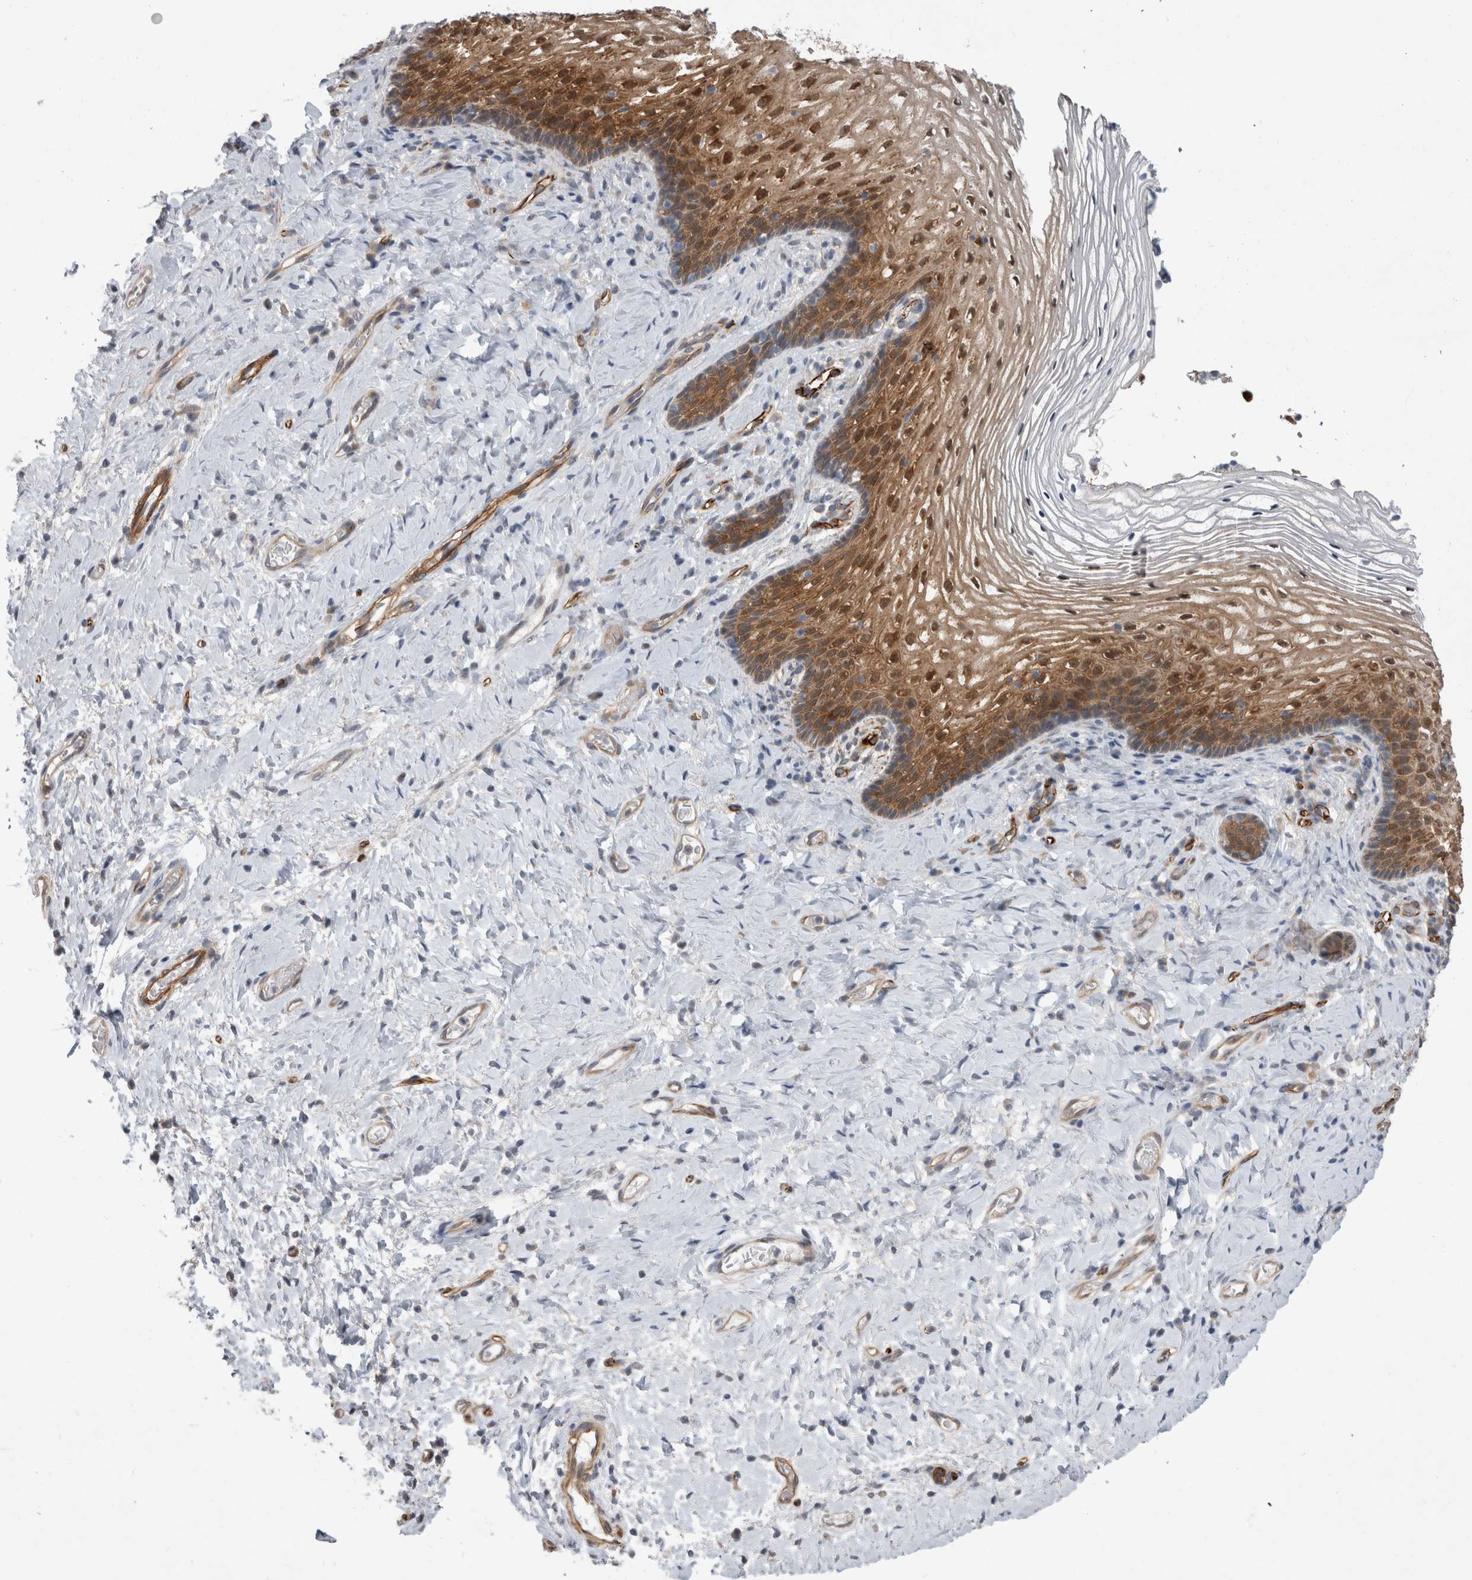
{"staining": {"intensity": "moderate", "quantity": "25%-75%", "location": "cytoplasmic/membranous,nuclear"}, "tissue": "vagina", "cell_type": "Squamous epithelial cells", "image_type": "normal", "snomed": [{"axis": "morphology", "description": "Normal tissue, NOS"}, {"axis": "topography", "description": "Vagina"}], "caption": "Protein analysis of benign vagina reveals moderate cytoplasmic/membranous,nuclear staining in about 25%-75% of squamous epithelial cells.", "gene": "FAM83H", "patient": {"sex": "female", "age": 60}}